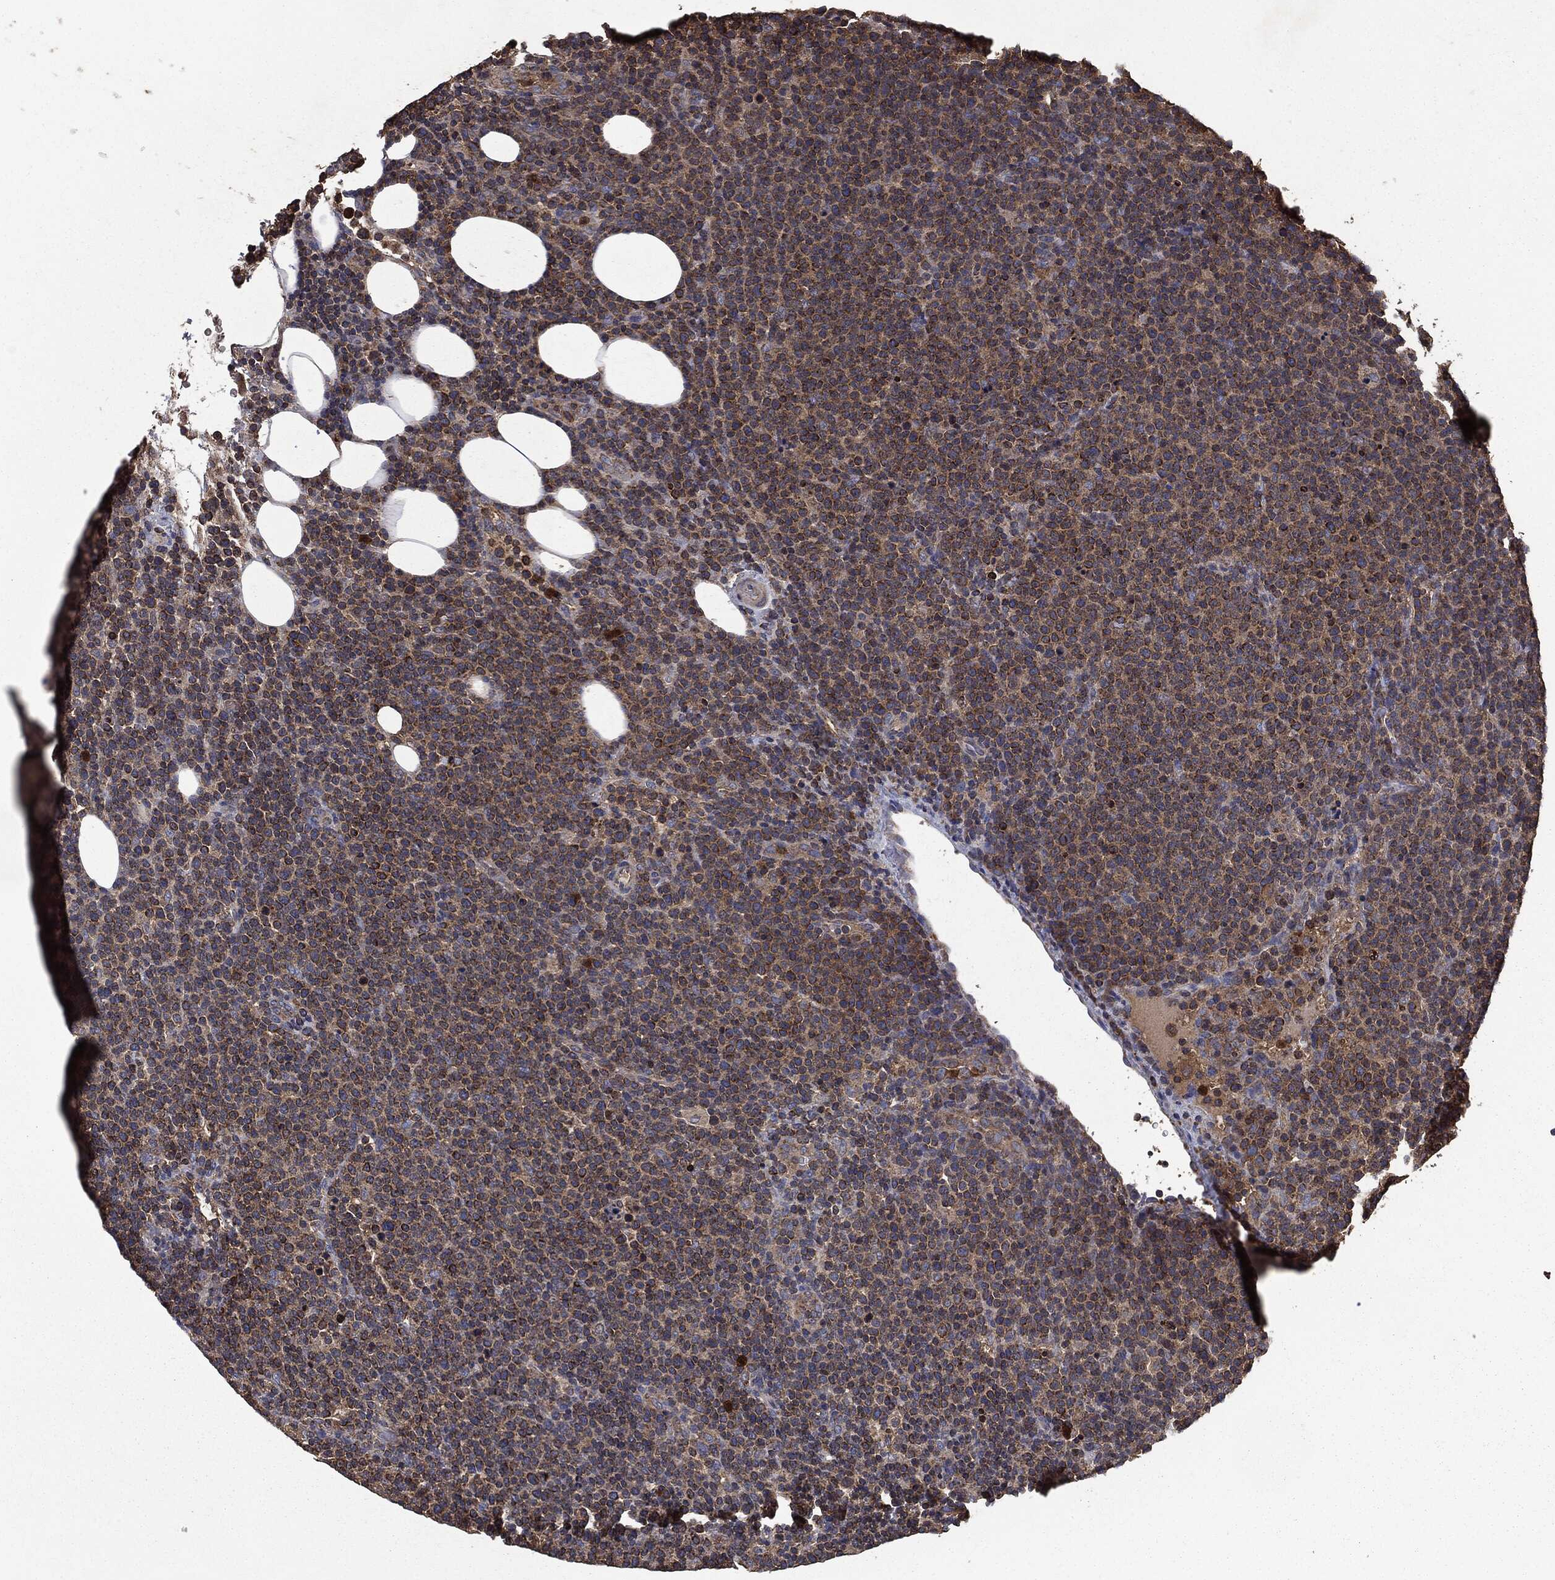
{"staining": {"intensity": "moderate", "quantity": ">75%", "location": "cytoplasmic/membranous"}, "tissue": "lymphoma", "cell_type": "Tumor cells", "image_type": "cancer", "snomed": [{"axis": "morphology", "description": "Malignant lymphoma, non-Hodgkin's type, High grade"}, {"axis": "topography", "description": "Lymph node"}], "caption": "Immunohistochemistry histopathology image of high-grade malignant lymphoma, non-Hodgkin's type stained for a protein (brown), which reveals medium levels of moderate cytoplasmic/membranous positivity in about >75% of tumor cells.", "gene": "MAPK6", "patient": {"sex": "male", "age": 61}}